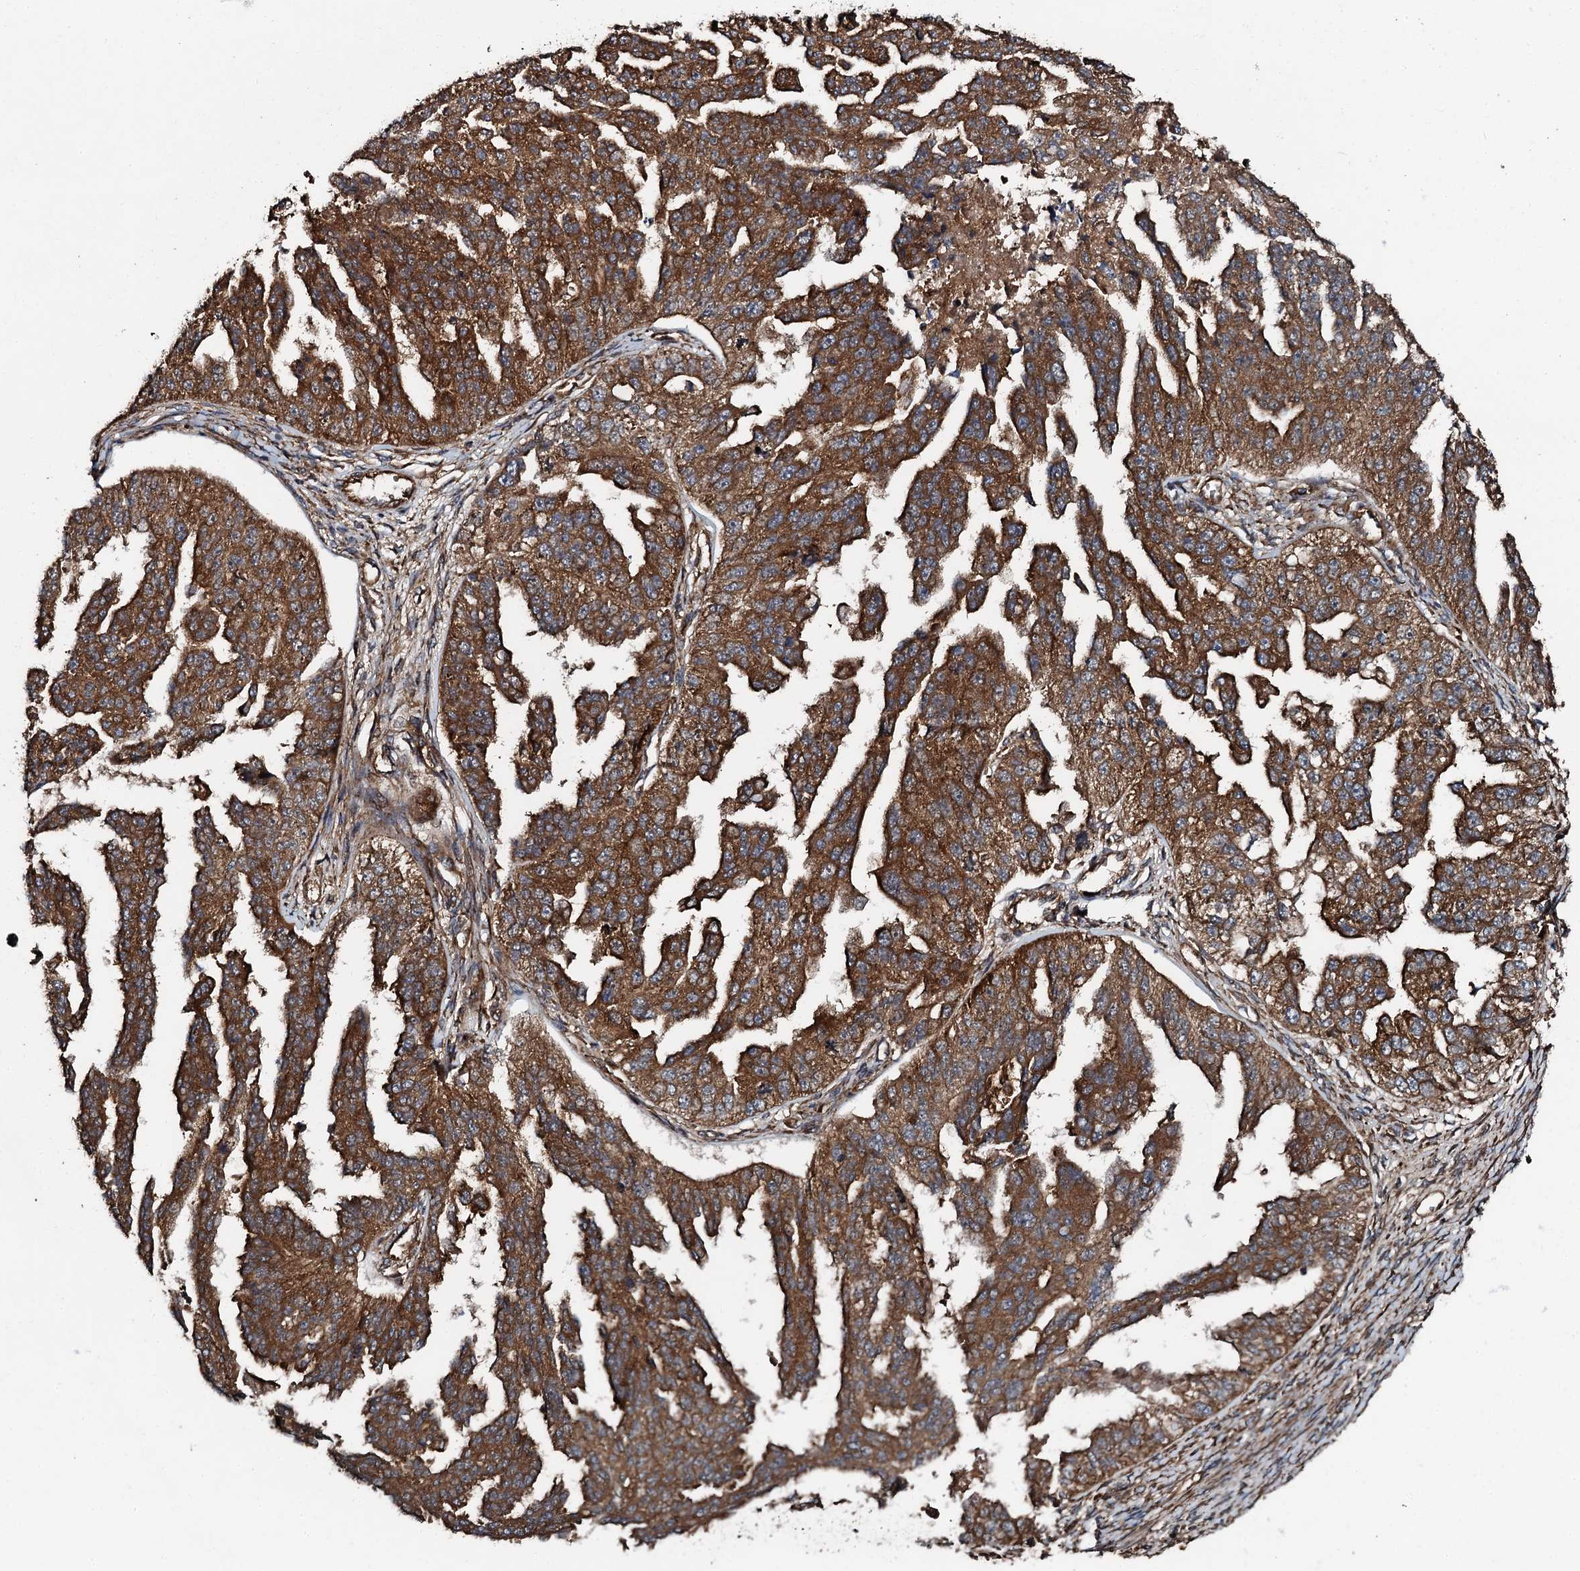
{"staining": {"intensity": "strong", "quantity": ">75%", "location": "cytoplasmic/membranous"}, "tissue": "ovarian cancer", "cell_type": "Tumor cells", "image_type": "cancer", "snomed": [{"axis": "morphology", "description": "Cystadenocarcinoma, serous, NOS"}, {"axis": "topography", "description": "Ovary"}], "caption": "Protein expression analysis of serous cystadenocarcinoma (ovarian) displays strong cytoplasmic/membranous expression in approximately >75% of tumor cells. Nuclei are stained in blue.", "gene": "FLYWCH1", "patient": {"sex": "female", "age": 58}}